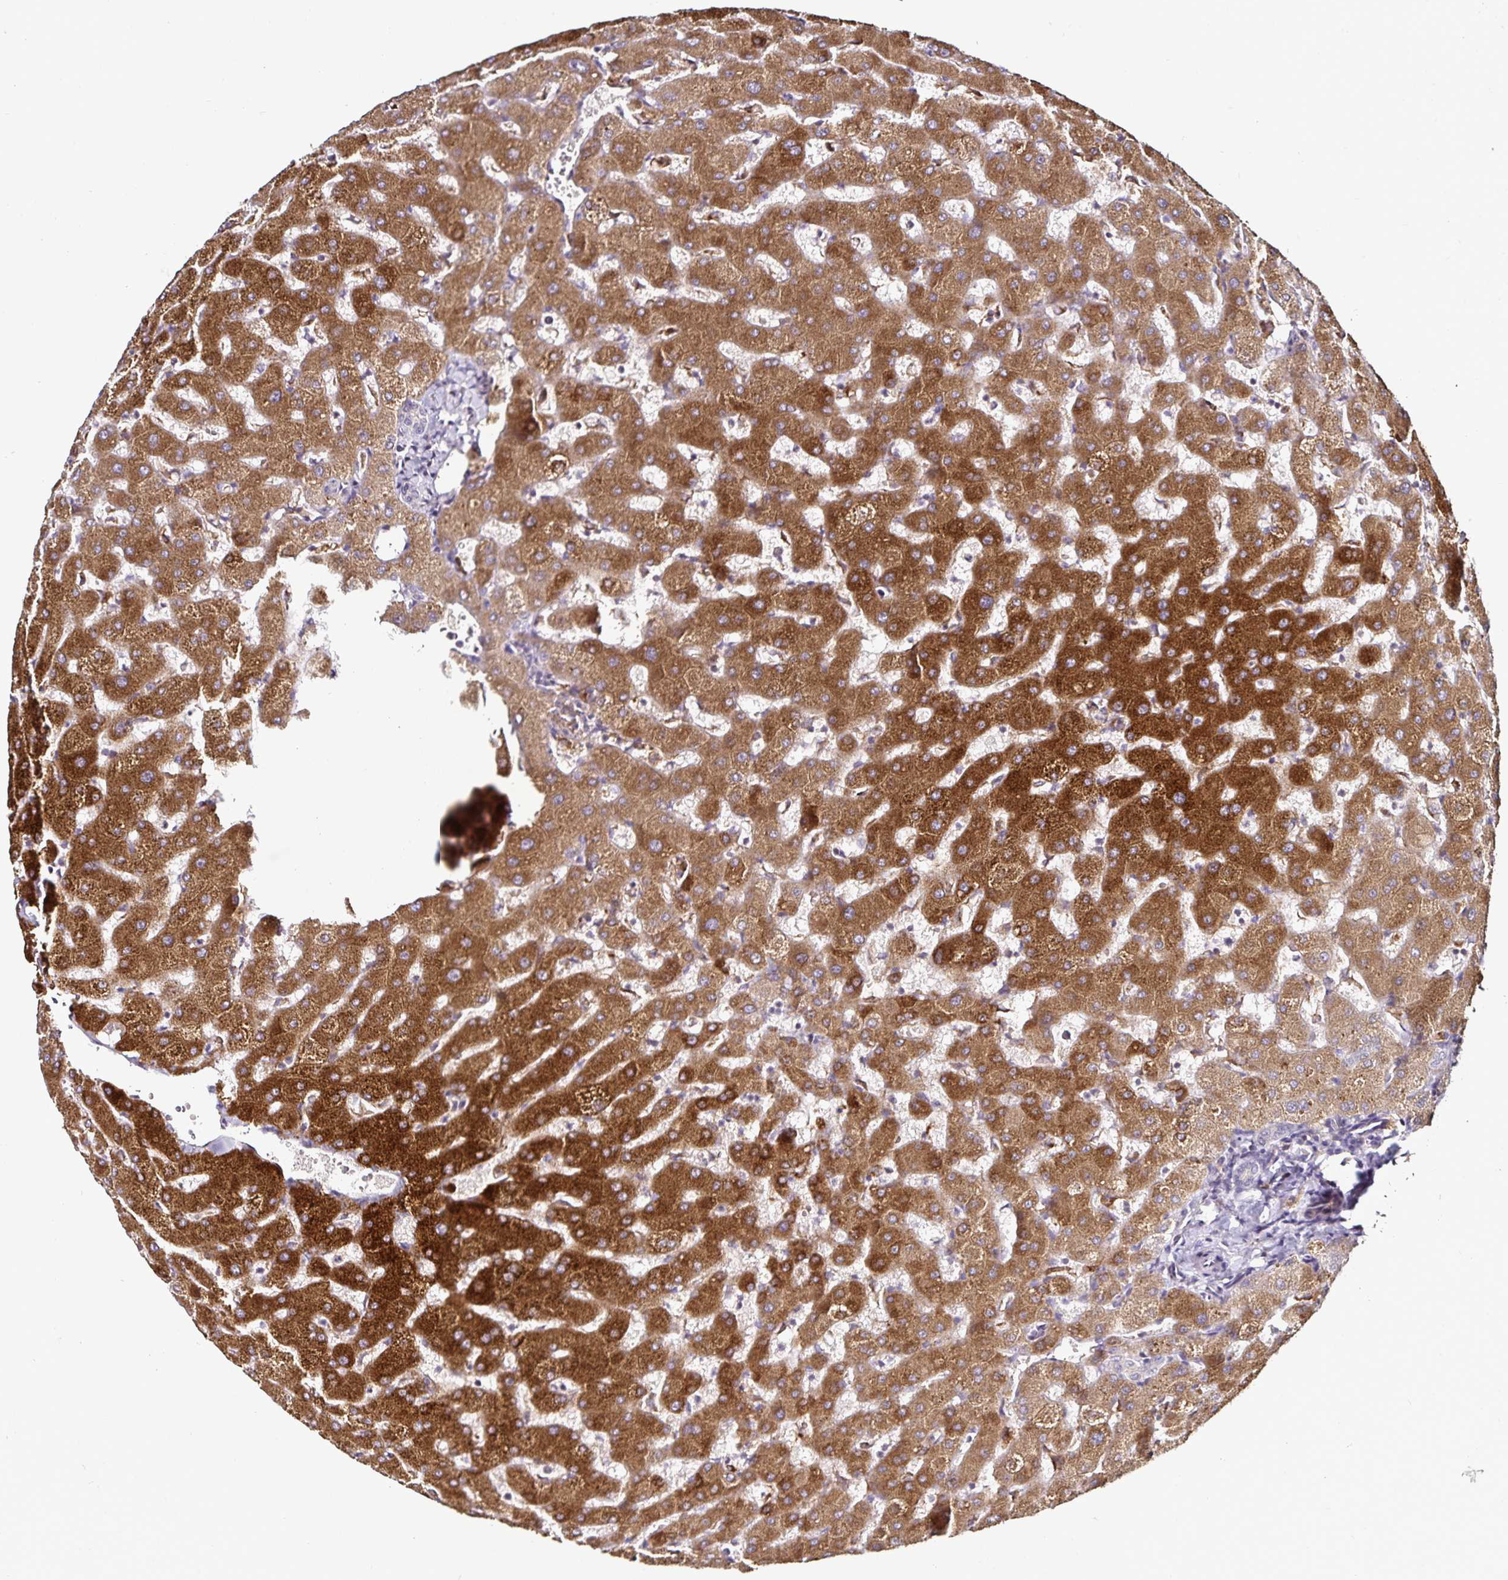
{"staining": {"intensity": "negative", "quantity": "none", "location": "none"}, "tissue": "liver", "cell_type": "Cholangiocytes", "image_type": "normal", "snomed": [{"axis": "morphology", "description": "Normal tissue, NOS"}, {"axis": "topography", "description": "Liver"}], "caption": "High power microscopy histopathology image of an immunohistochemistry histopathology image of normal liver, revealing no significant positivity in cholangiocytes. (Brightfield microscopy of DAB (3,3'-diaminobenzidine) immunohistochemistry (IHC) at high magnification).", "gene": "ACSL5", "patient": {"sex": "female", "age": 63}}